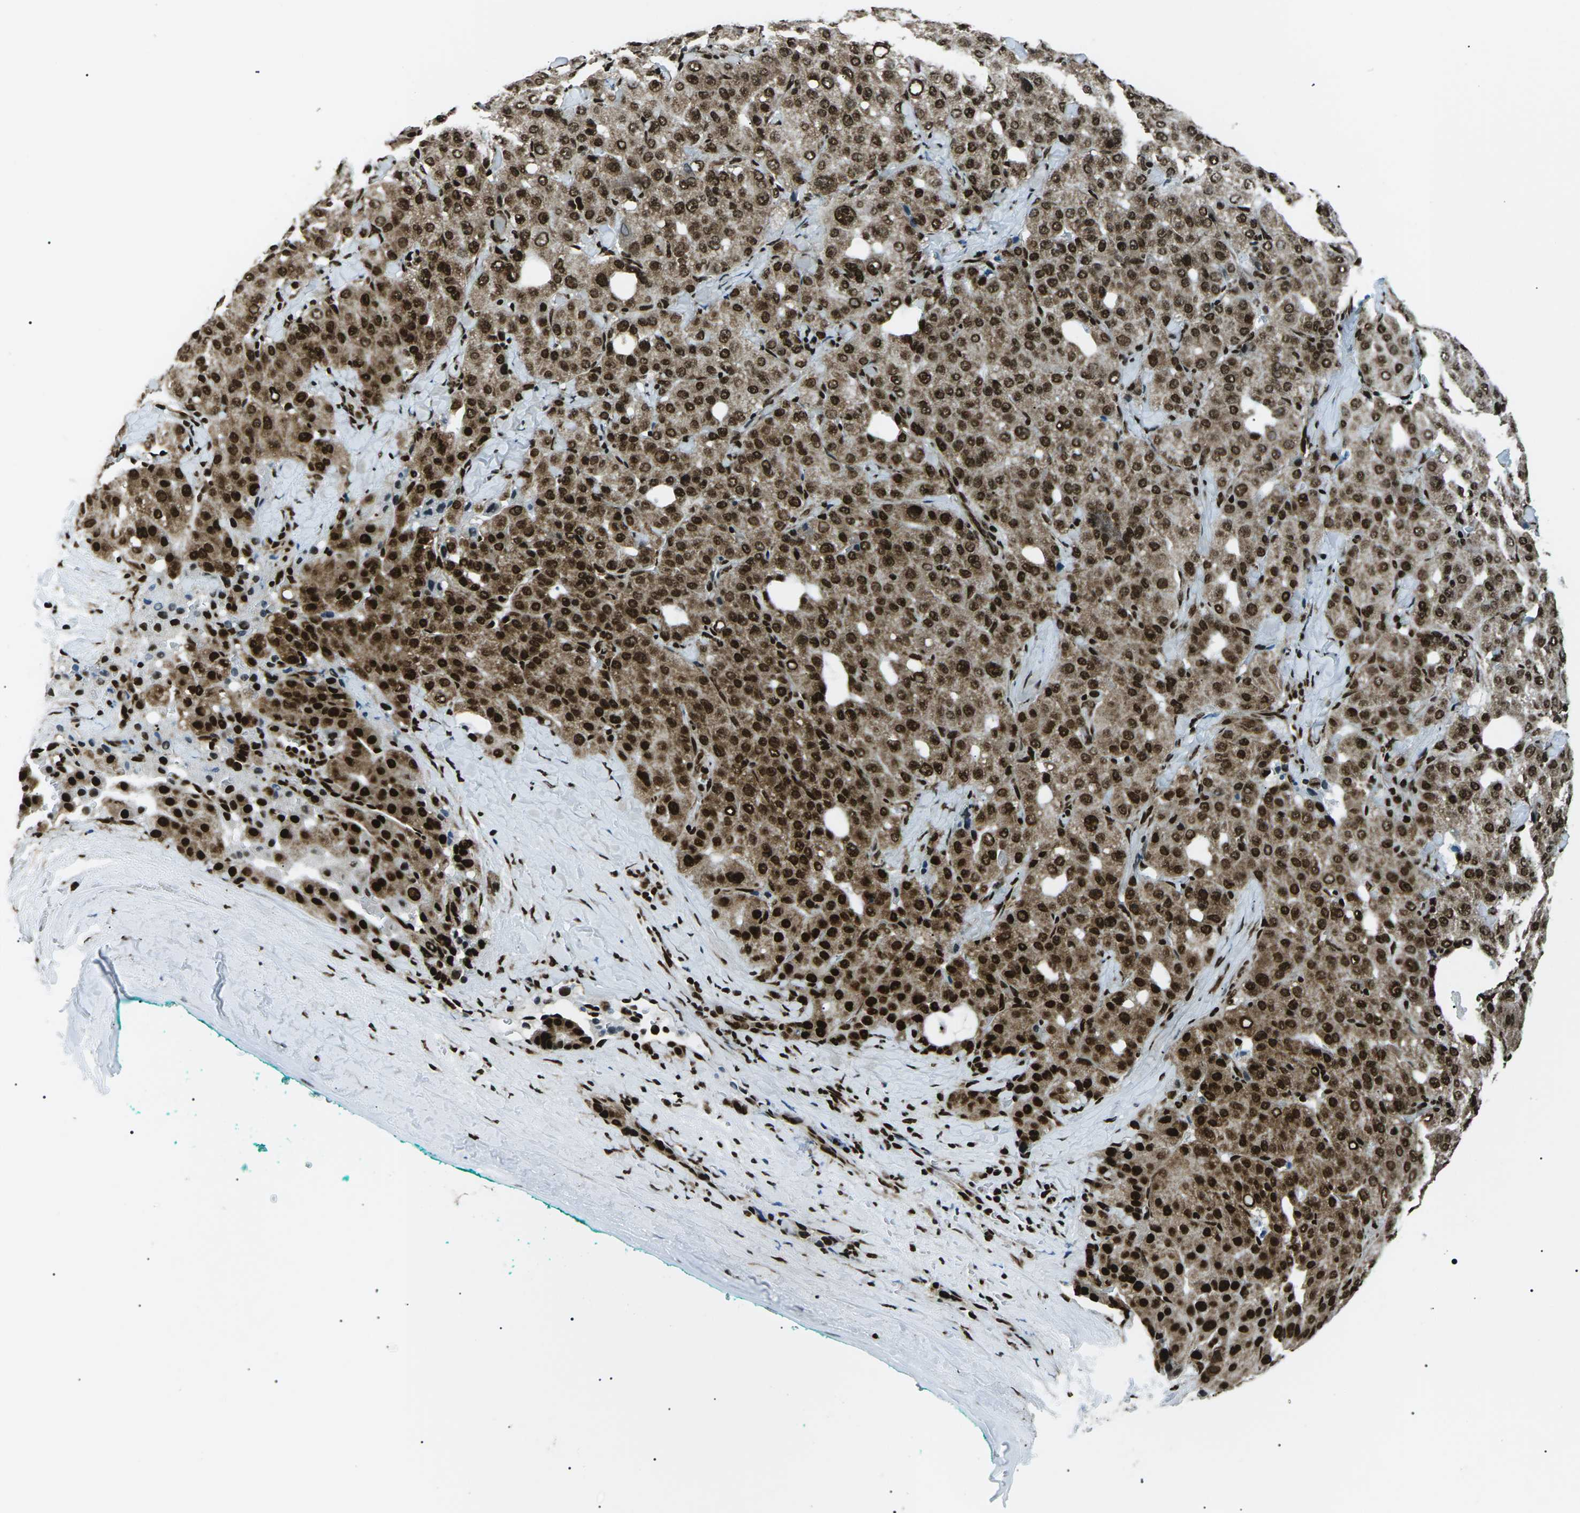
{"staining": {"intensity": "strong", "quantity": ">75%", "location": "cytoplasmic/membranous,nuclear"}, "tissue": "liver cancer", "cell_type": "Tumor cells", "image_type": "cancer", "snomed": [{"axis": "morphology", "description": "Carcinoma, Hepatocellular, NOS"}, {"axis": "topography", "description": "Liver"}], "caption": "This photomicrograph demonstrates liver cancer (hepatocellular carcinoma) stained with IHC to label a protein in brown. The cytoplasmic/membranous and nuclear of tumor cells show strong positivity for the protein. Nuclei are counter-stained blue.", "gene": "HNRNPK", "patient": {"sex": "male", "age": 65}}